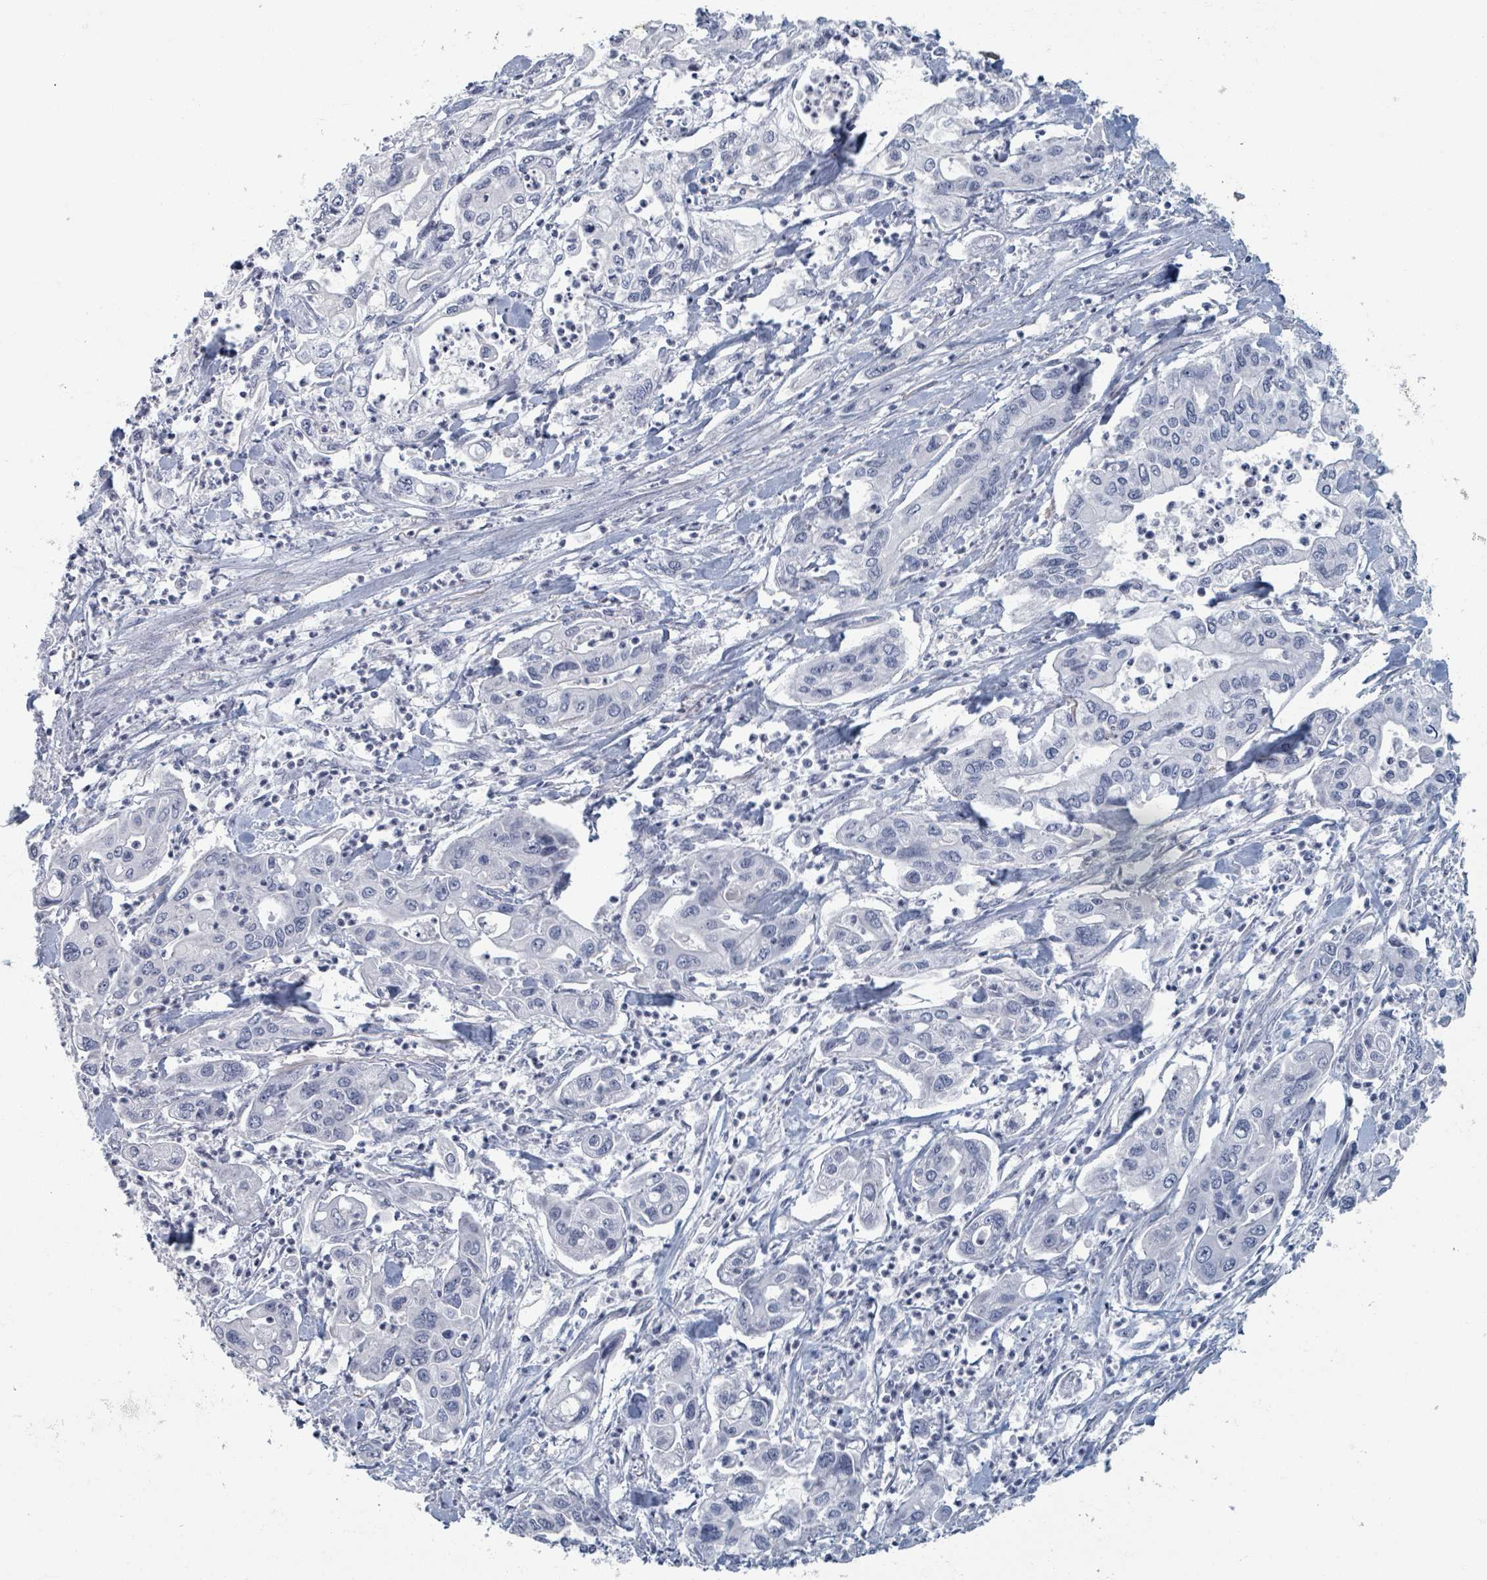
{"staining": {"intensity": "negative", "quantity": "none", "location": "none"}, "tissue": "pancreatic cancer", "cell_type": "Tumor cells", "image_type": "cancer", "snomed": [{"axis": "morphology", "description": "Adenocarcinoma, NOS"}, {"axis": "topography", "description": "Pancreas"}], "caption": "This is an immunohistochemistry (IHC) histopathology image of pancreatic adenocarcinoma. There is no positivity in tumor cells.", "gene": "TAS2R1", "patient": {"sex": "male", "age": 62}}